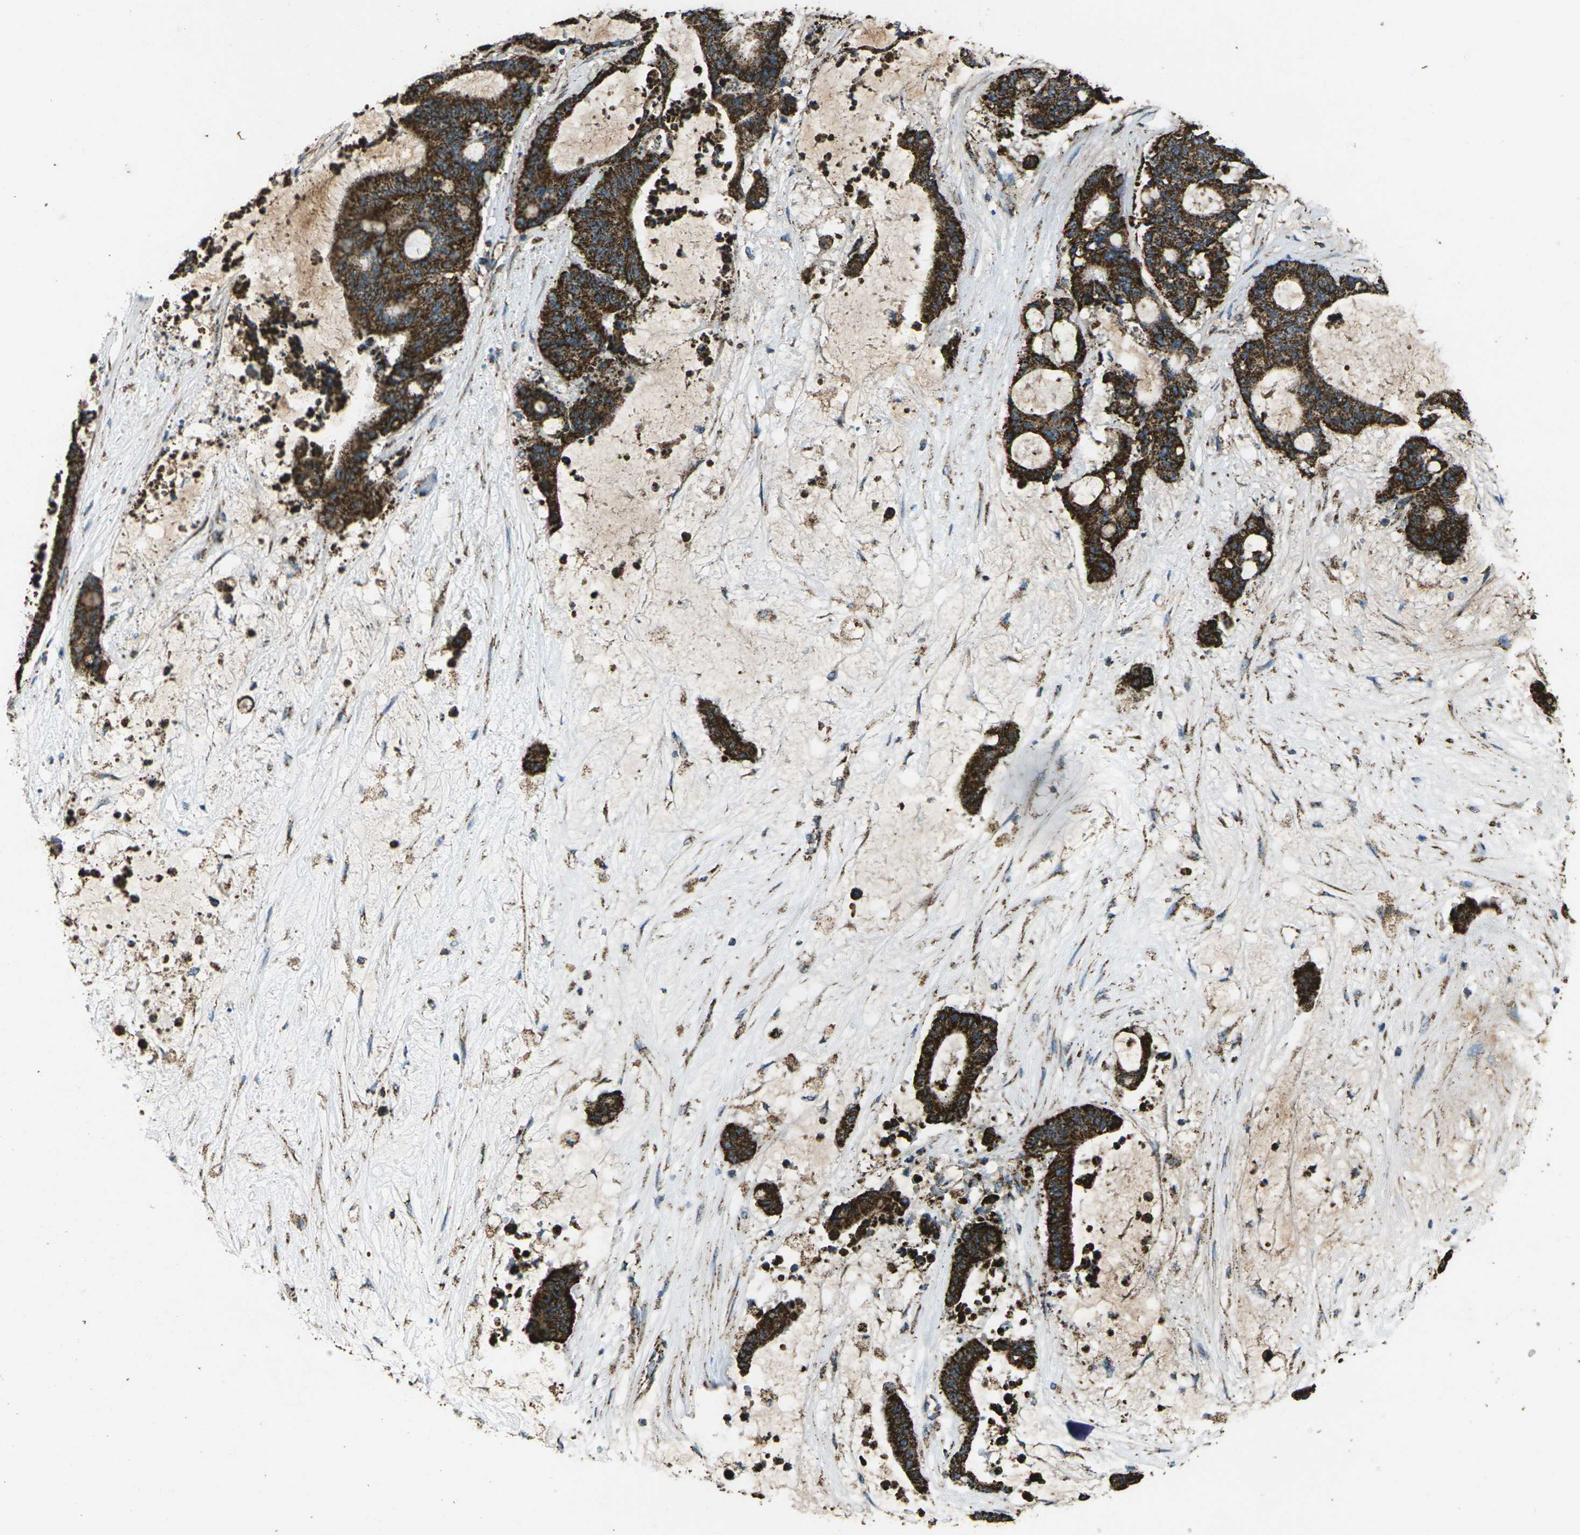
{"staining": {"intensity": "strong", "quantity": ">75%", "location": "cytoplasmic/membranous"}, "tissue": "liver cancer", "cell_type": "Tumor cells", "image_type": "cancer", "snomed": [{"axis": "morphology", "description": "Cholangiocarcinoma"}, {"axis": "topography", "description": "Liver"}], "caption": "This is a histology image of immunohistochemistry staining of cholangiocarcinoma (liver), which shows strong positivity in the cytoplasmic/membranous of tumor cells.", "gene": "KLHL5", "patient": {"sex": "female", "age": 73}}